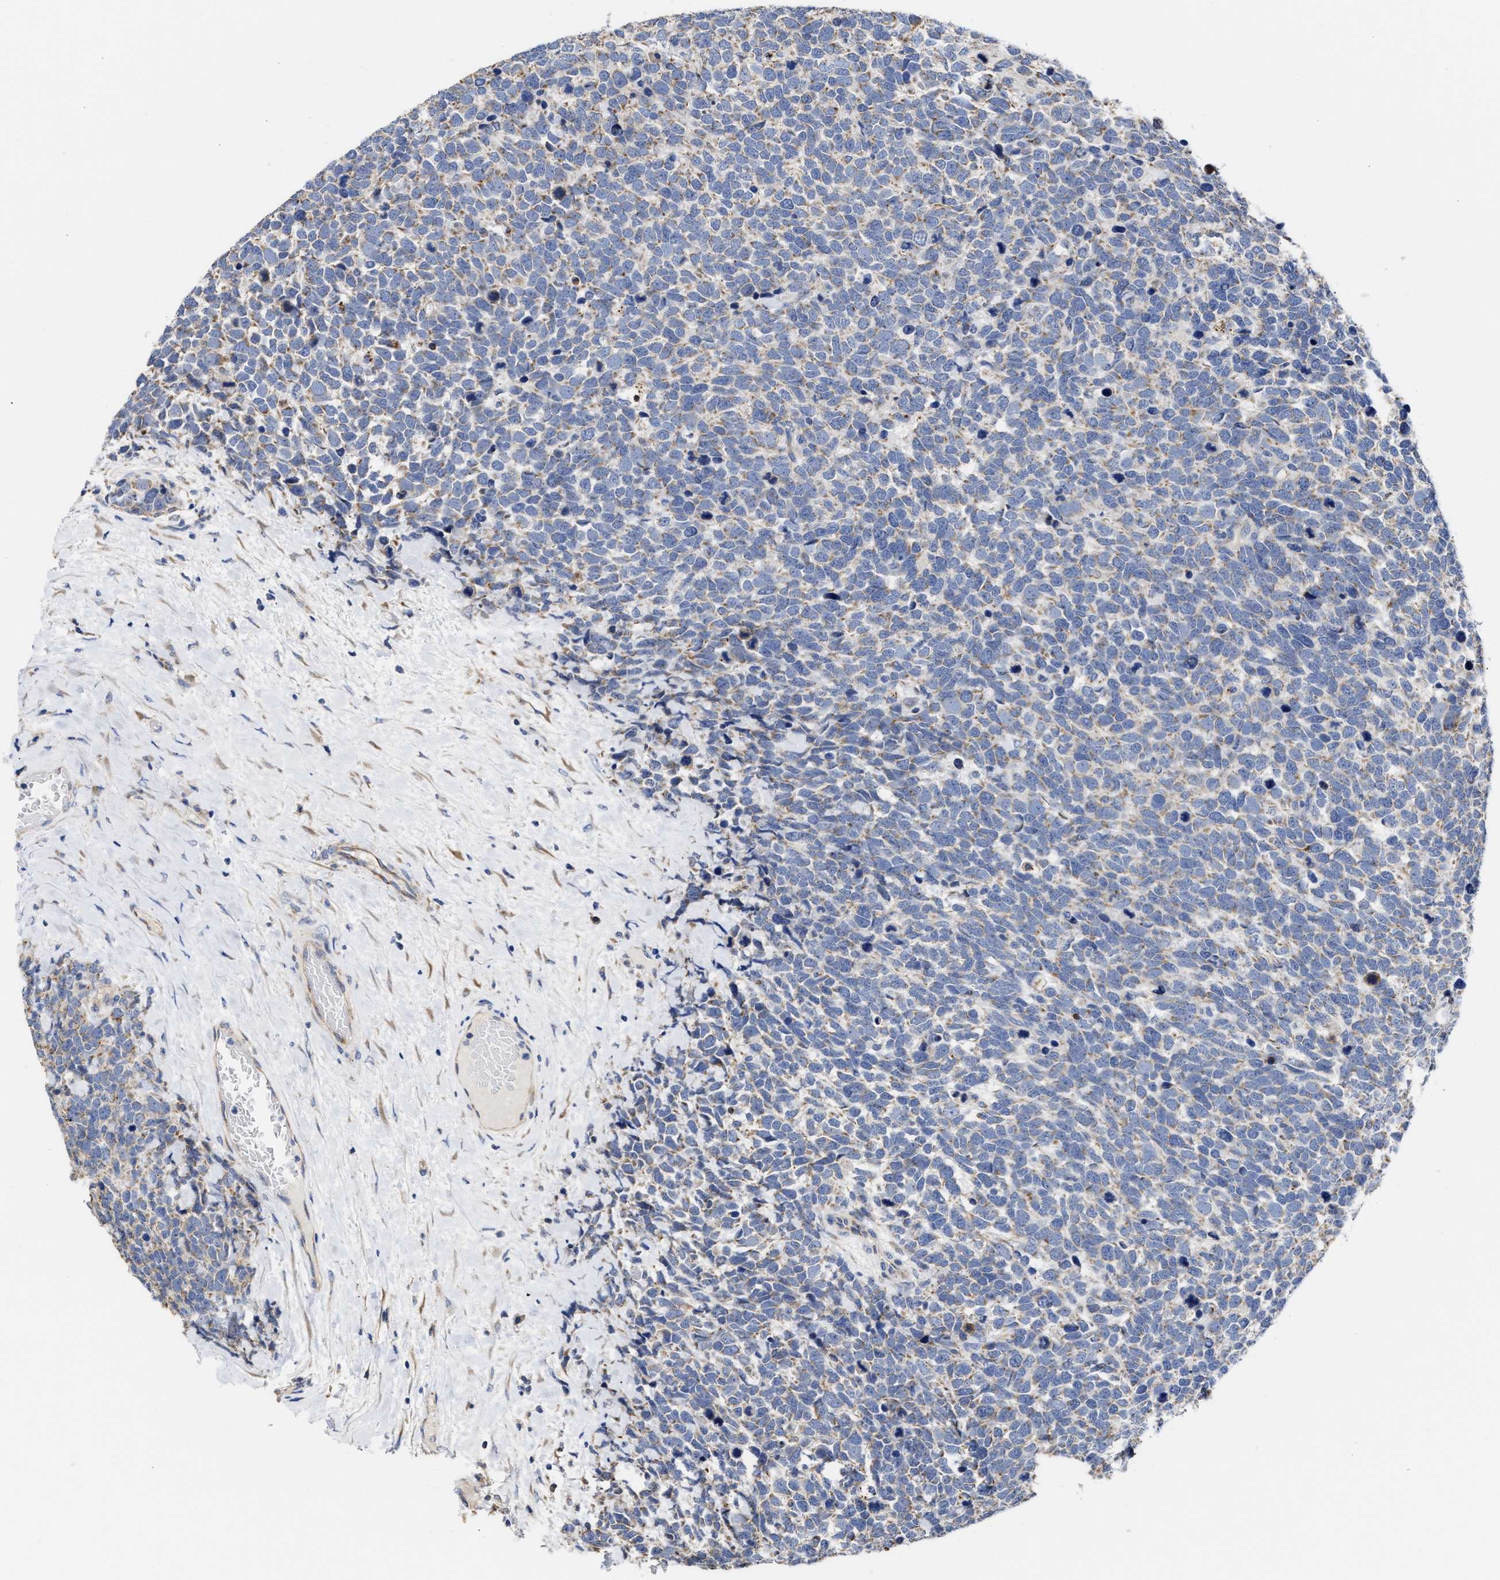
{"staining": {"intensity": "weak", "quantity": "<25%", "location": "cytoplasmic/membranous"}, "tissue": "urothelial cancer", "cell_type": "Tumor cells", "image_type": "cancer", "snomed": [{"axis": "morphology", "description": "Urothelial carcinoma, High grade"}, {"axis": "topography", "description": "Urinary bladder"}], "caption": "High power microscopy photomicrograph of an immunohistochemistry photomicrograph of urothelial carcinoma (high-grade), revealing no significant expression in tumor cells.", "gene": "MALSU1", "patient": {"sex": "female", "age": 82}}